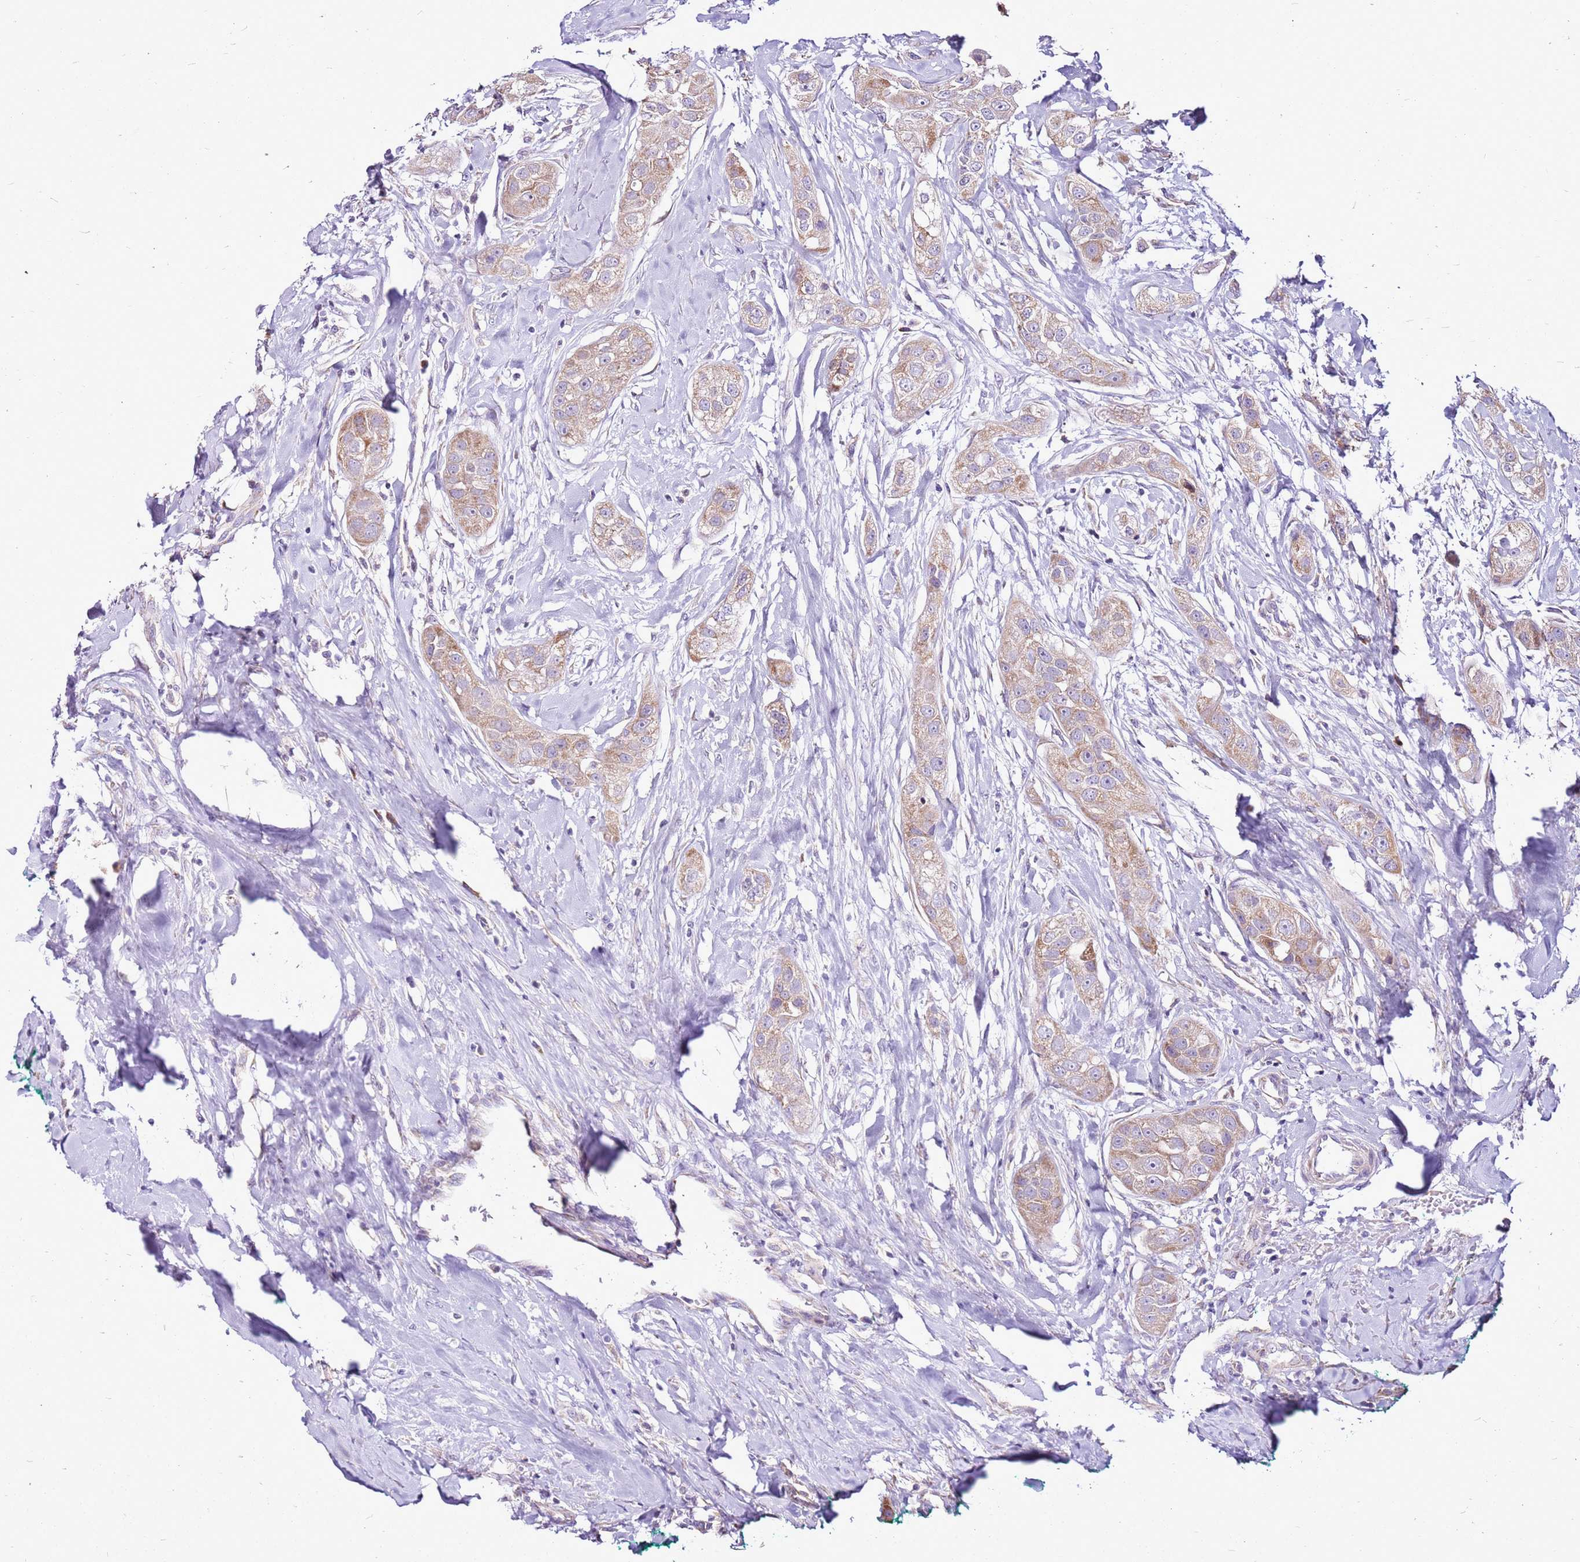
{"staining": {"intensity": "moderate", "quantity": ">75%", "location": "cytoplasmic/membranous"}, "tissue": "head and neck cancer", "cell_type": "Tumor cells", "image_type": "cancer", "snomed": [{"axis": "morphology", "description": "Normal tissue, NOS"}, {"axis": "morphology", "description": "Squamous cell carcinoma, NOS"}, {"axis": "topography", "description": "Skeletal muscle"}, {"axis": "topography", "description": "Head-Neck"}], "caption": "Protein analysis of head and neck cancer (squamous cell carcinoma) tissue demonstrates moderate cytoplasmic/membranous expression in about >75% of tumor cells. Nuclei are stained in blue.", "gene": "MRPL36", "patient": {"sex": "male", "age": 51}}